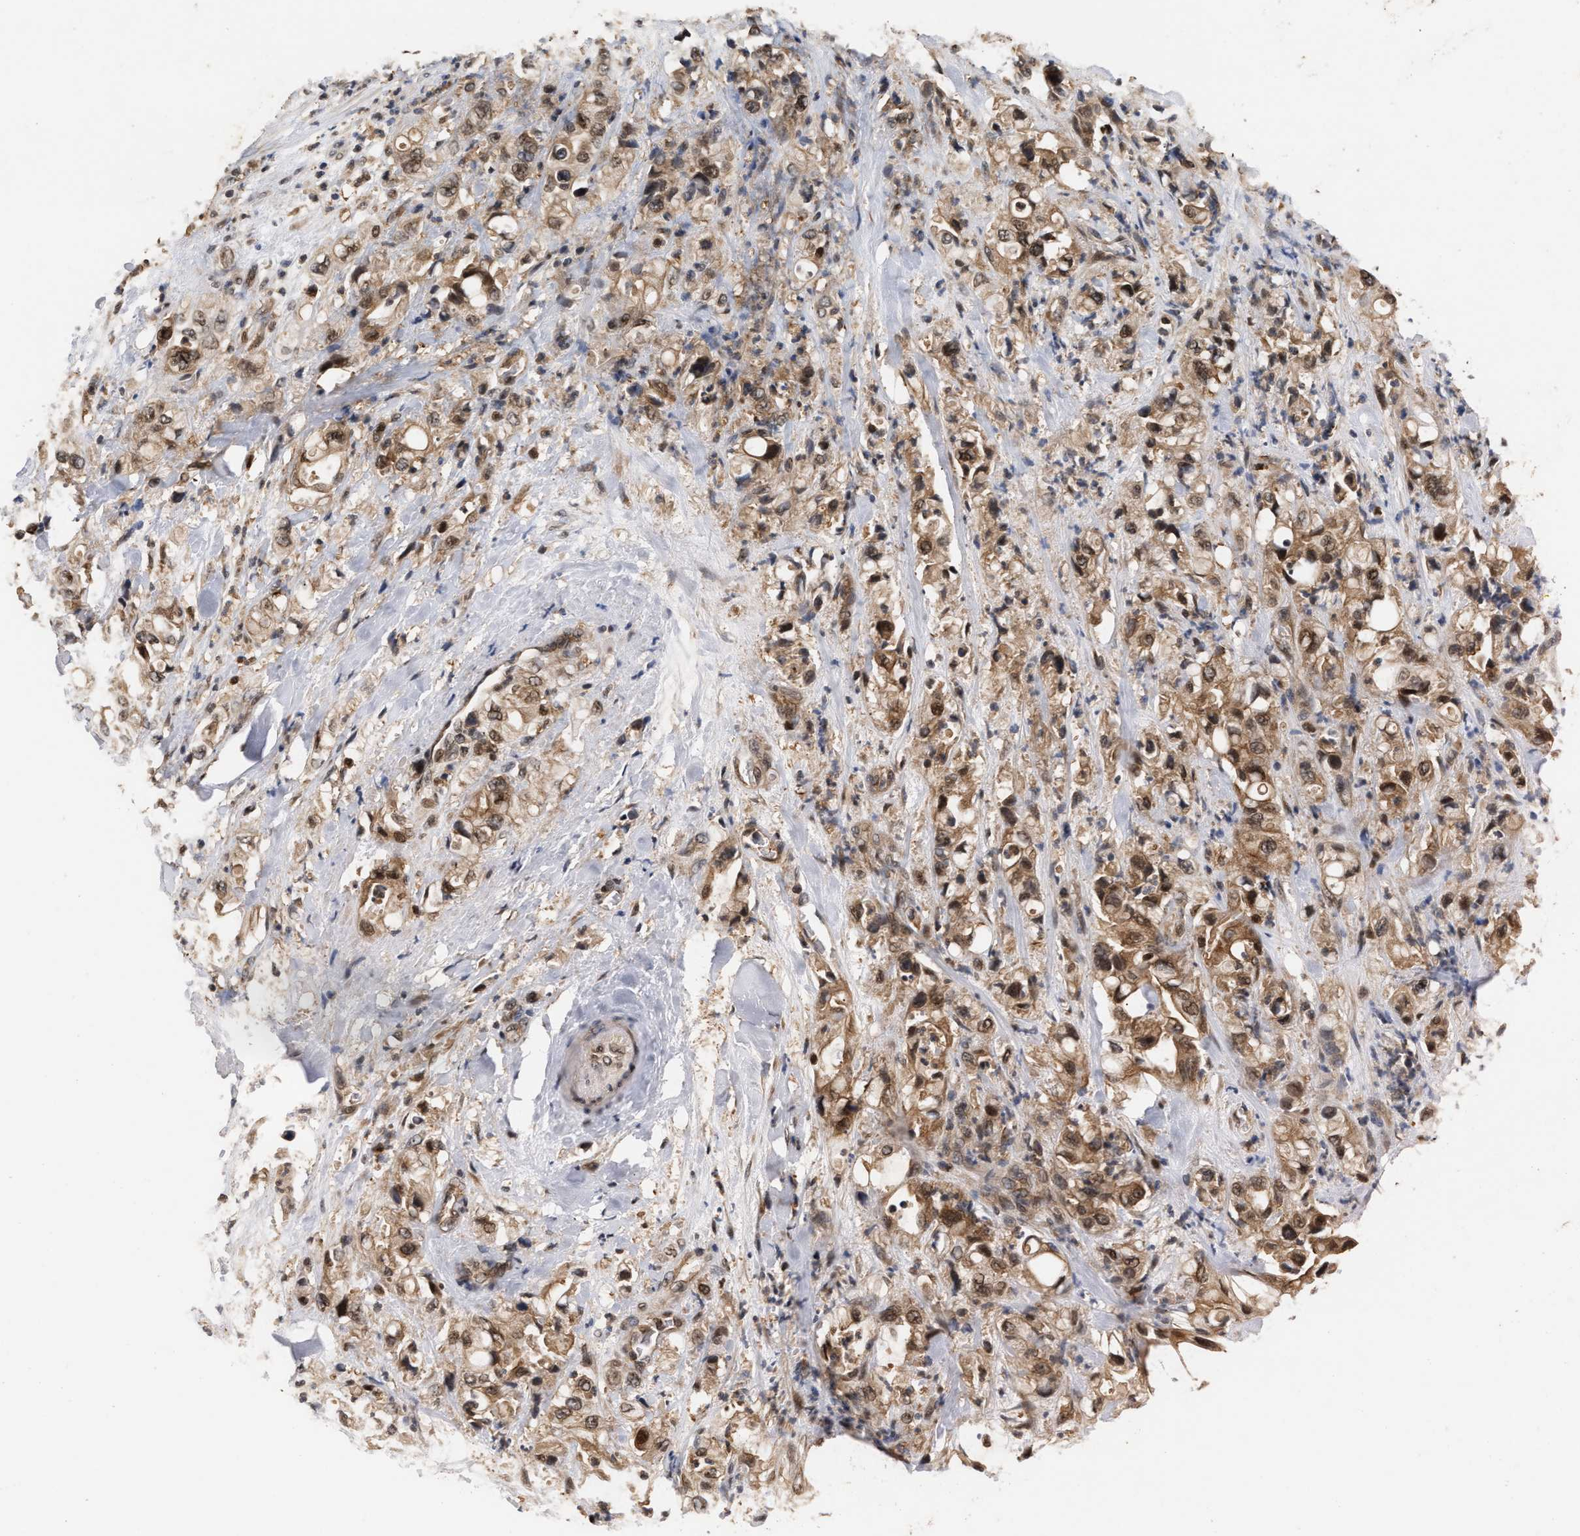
{"staining": {"intensity": "moderate", "quantity": ">75%", "location": "cytoplasmic/membranous,nuclear"}, "tissue": "pancreatic cancer", "cell_type": "Tumor cells", "image_type": "cancer", "snomed": [{"axis": "morphology", "description": "Adenocarcinoma, NOS"}, {"axis": "topography", "description": "Pancreas"}], "caption": "Moderate cytoplasmic/membranous and nuclear protein positivity is appreciated in approximately >75% of tumor cells in pancreatic cancer.", "gene": "ABHD5", "patient": {"sex": "male", "age": 70}}